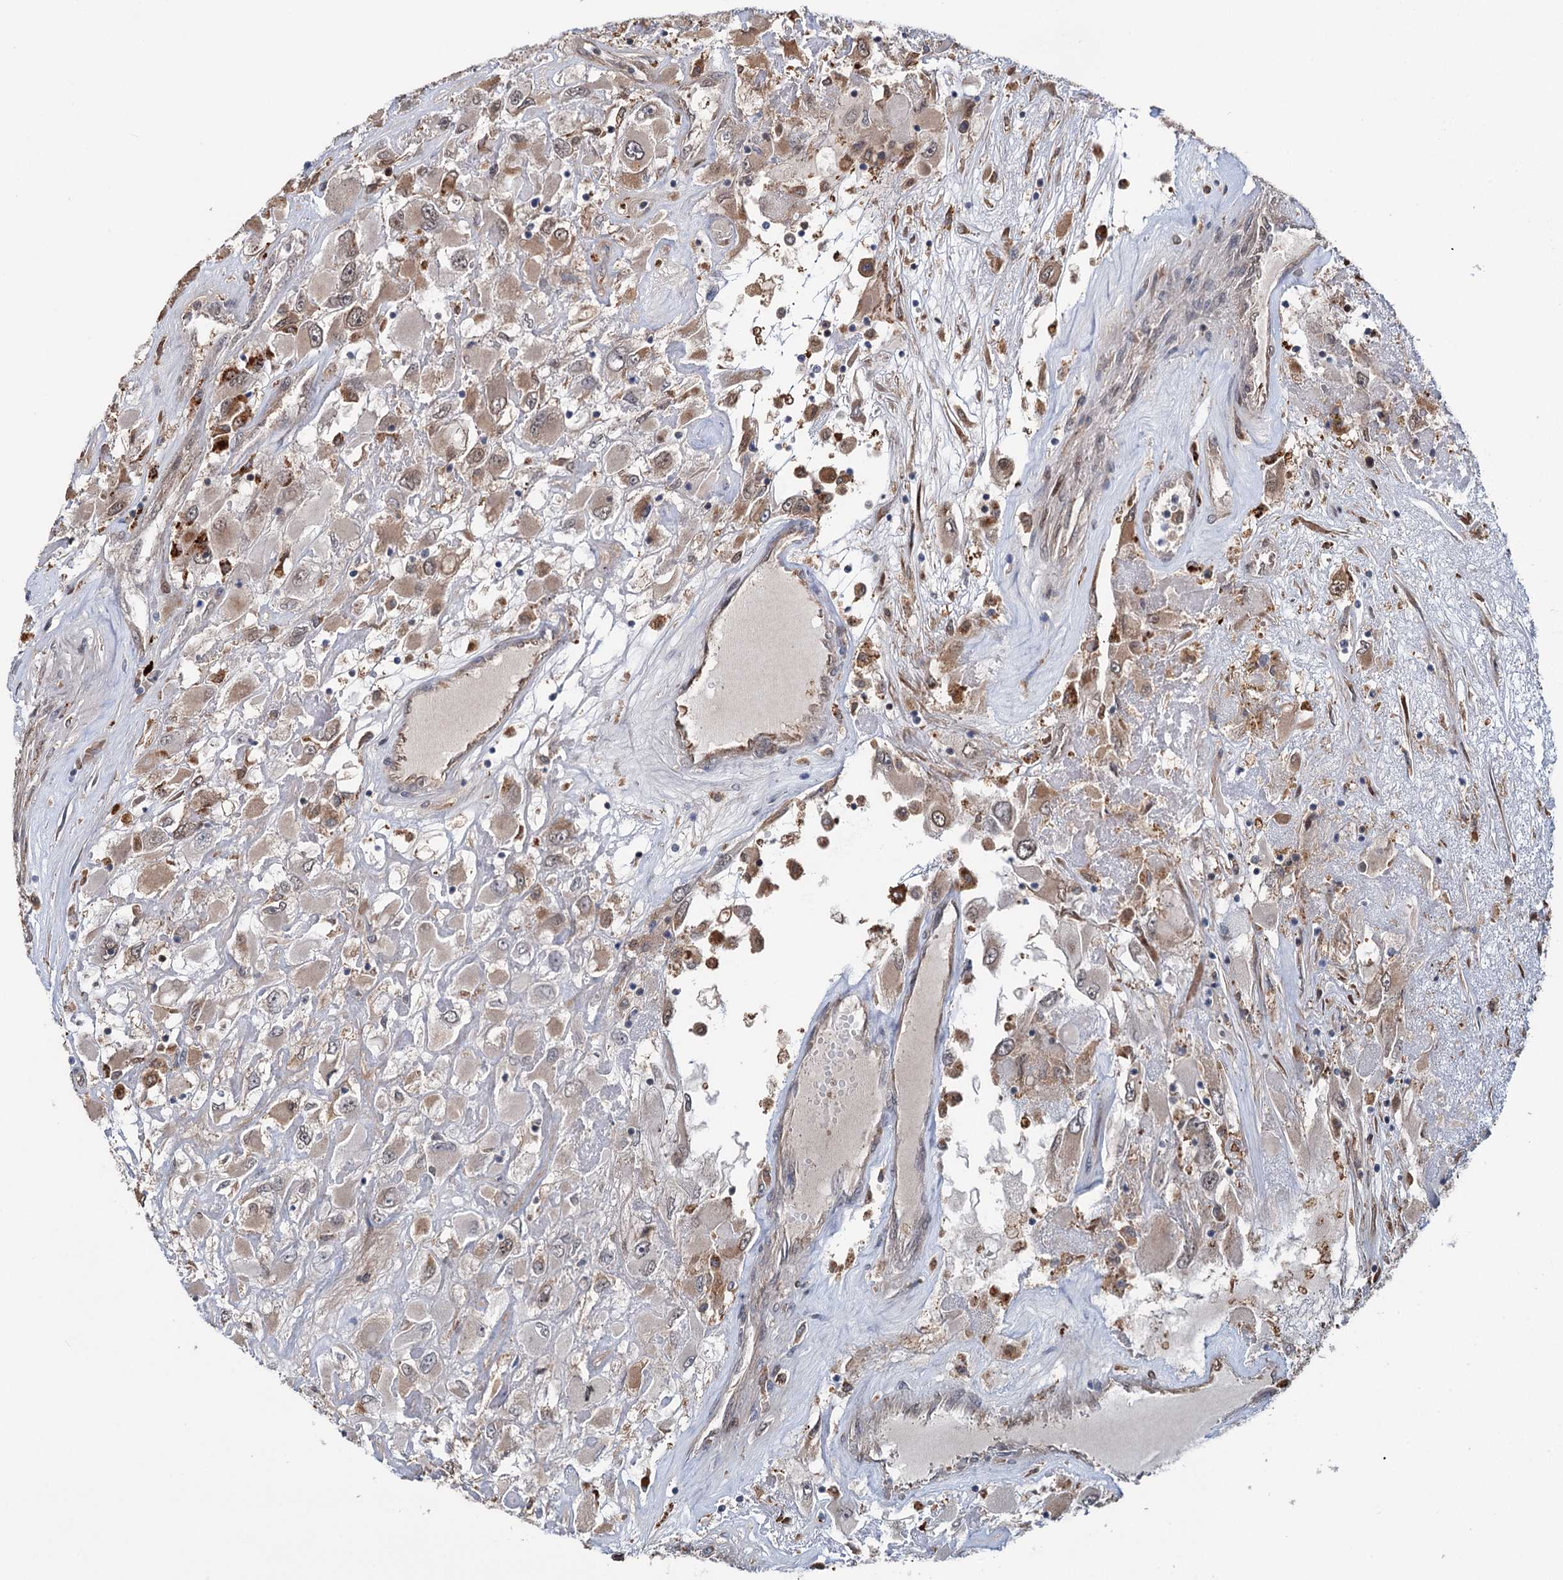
{"staining": {"intensity": "moderate", "quantity": "25%-75%", "location": "cytoplasmic/membranous"}, "tissue": "renal cancer", "cell_type": "Tumor cells", "image_type": "cancer", "snomed": [{"axis": "morphology", "description": "Adenocarcinoma, NOS"}, {"axis": "topography", "description": "Kidney"}], "caption": "The micrograph exhibits staining of renal cancer (adenocarcinoma), revealing moderate cytoplasmic/membranous protein expression (brown color) within tumor cells.", "gene": "NCAPD2", "patient": {"sex": "female", "age": 52}}